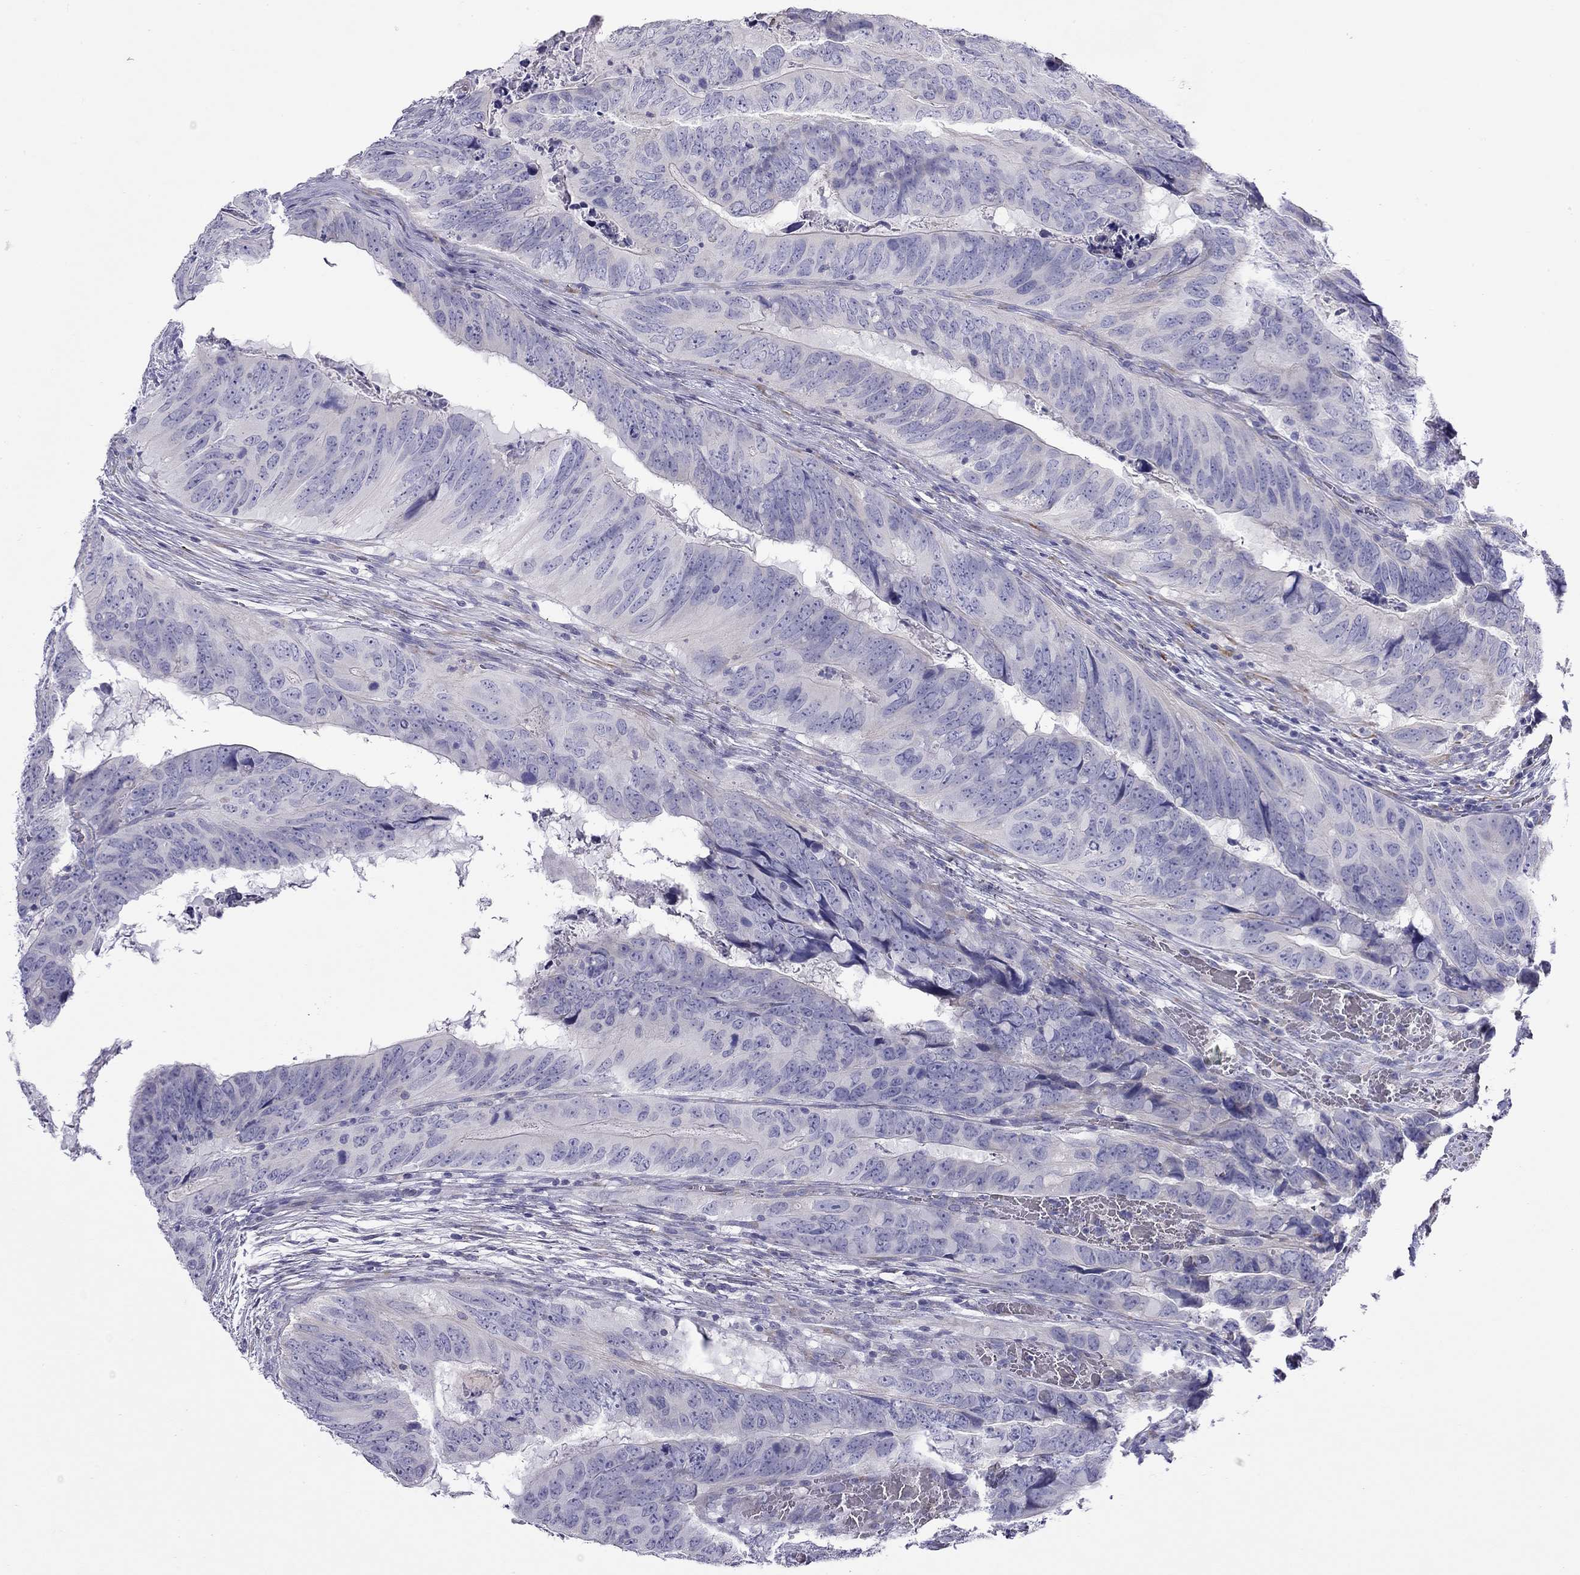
{"staining": {"intensity": "negative", "quantity": "none", "location": "none"}, "tissue": "colorectal cancer", "cell_type": "Tumor cells", "image_type": "cancer", "snomed": [{"axis": "morphology", "description": "Adenocarcinoma, NOS"}, {"axis": "topography", "description": "Colon"}], "caption": "Colorectal adenocarcinoma was stained to show a protein in brown. There is no significant expression in tumor cells. The staining was performed using DAB (3,3'-diaminobenzidine) to visualize the protein expression in brown, while the nuclei were stained in blue with hematoxylin (Magnification: 20x).", "gene": "CPNE4", "patient": {"sex": "male", "age": 79}}